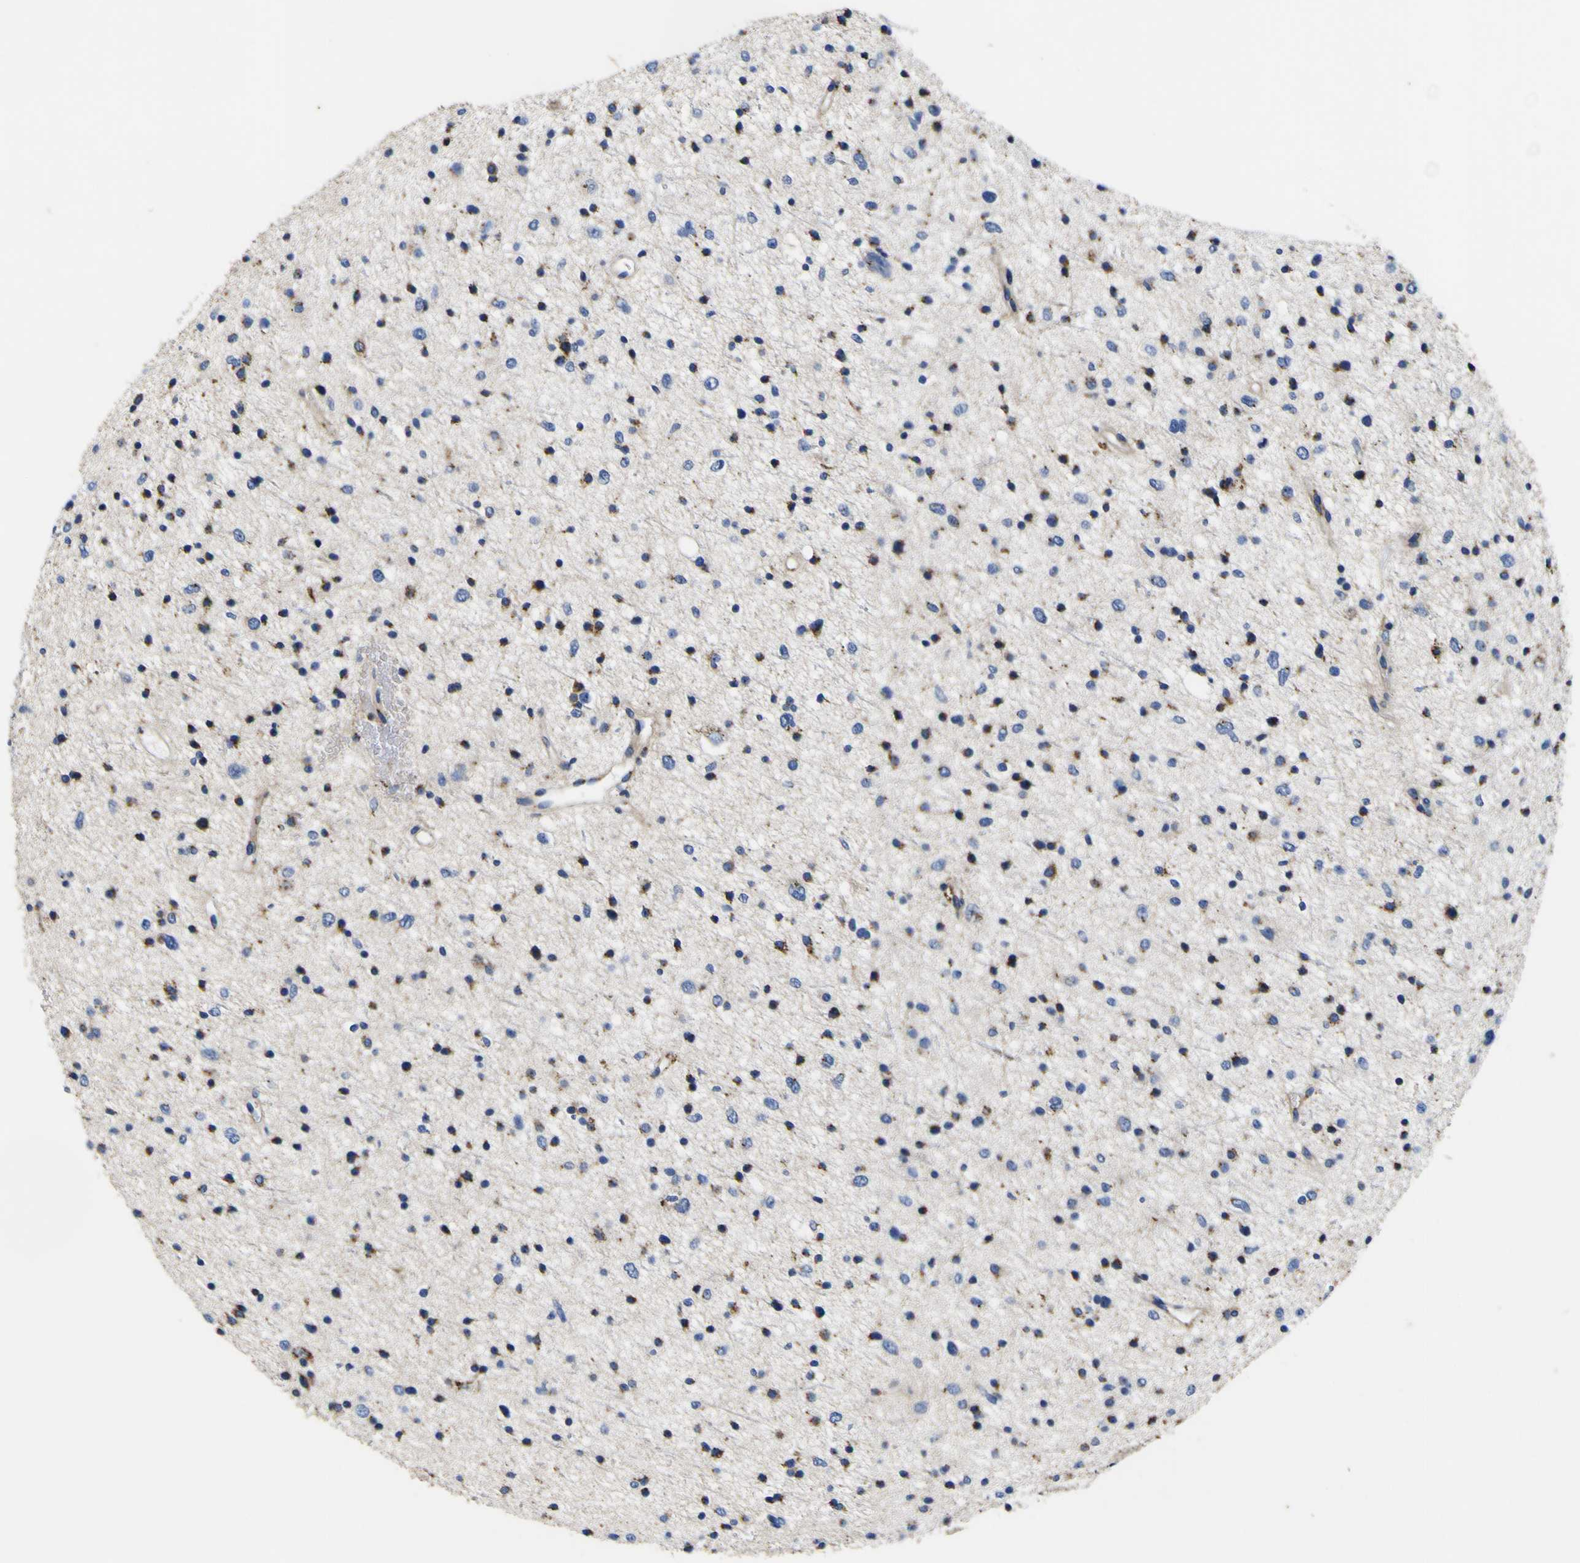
{"staining": {"intensity": "strong", "quantity": ">75%", "location": "cytoplasmic/membranous"}, "tissue": "glioma", "cell_type": "Tumor cells", "image_type": "cancer", "snomed": [{"axis": "morphology", "description": "Glioma, malignant, Low grade"}, {"axis": "topography", "description": "Brain"}], "caption": "Human low-grade glioma (malignant) stained with a protein marker shows strong staining in tumor cells.", "gene": "COA1", "patient": {"sex": "female", "age": 37}}